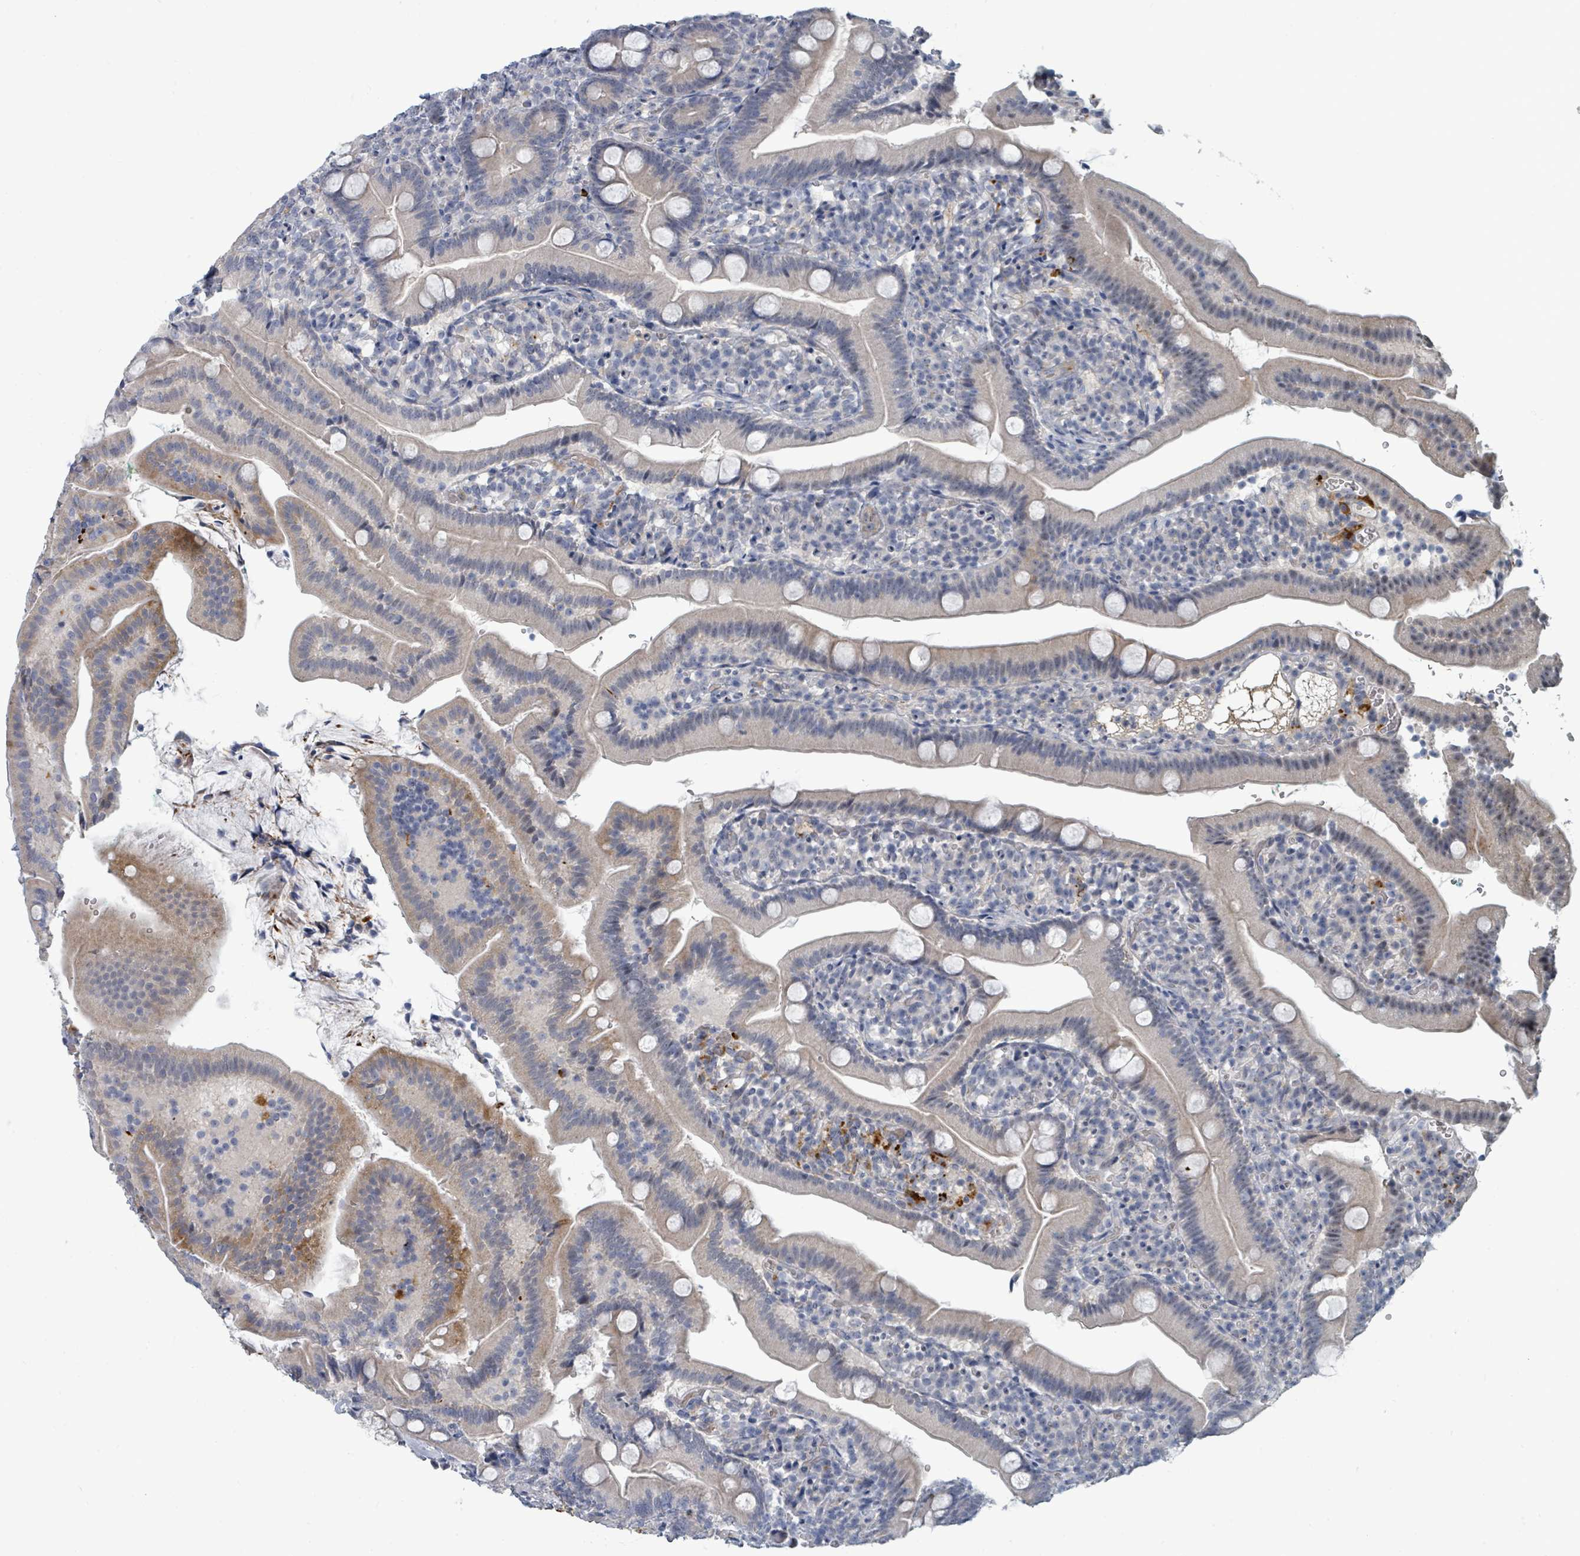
{"staining": {"intensity": "weak", "quantity": "<25%", "location": "cytoplasmic/membranous"}, "tissue": "duodenum", "cell_type": "Glandular cells", "image_type": "normal", "snomed": [{"axis": "morphology", "description": "Normal tissue, NOS"}, {"axis": "topography", "description": "Duodenum"}], "caption": "High power microscopy image of an immunohistochemistry photomicrograph of unremarkable duodenum, revealing no significant staining in glandular cells.", "gene": "TRDMT1", "patient": {"sex": "female", "age": 67}}